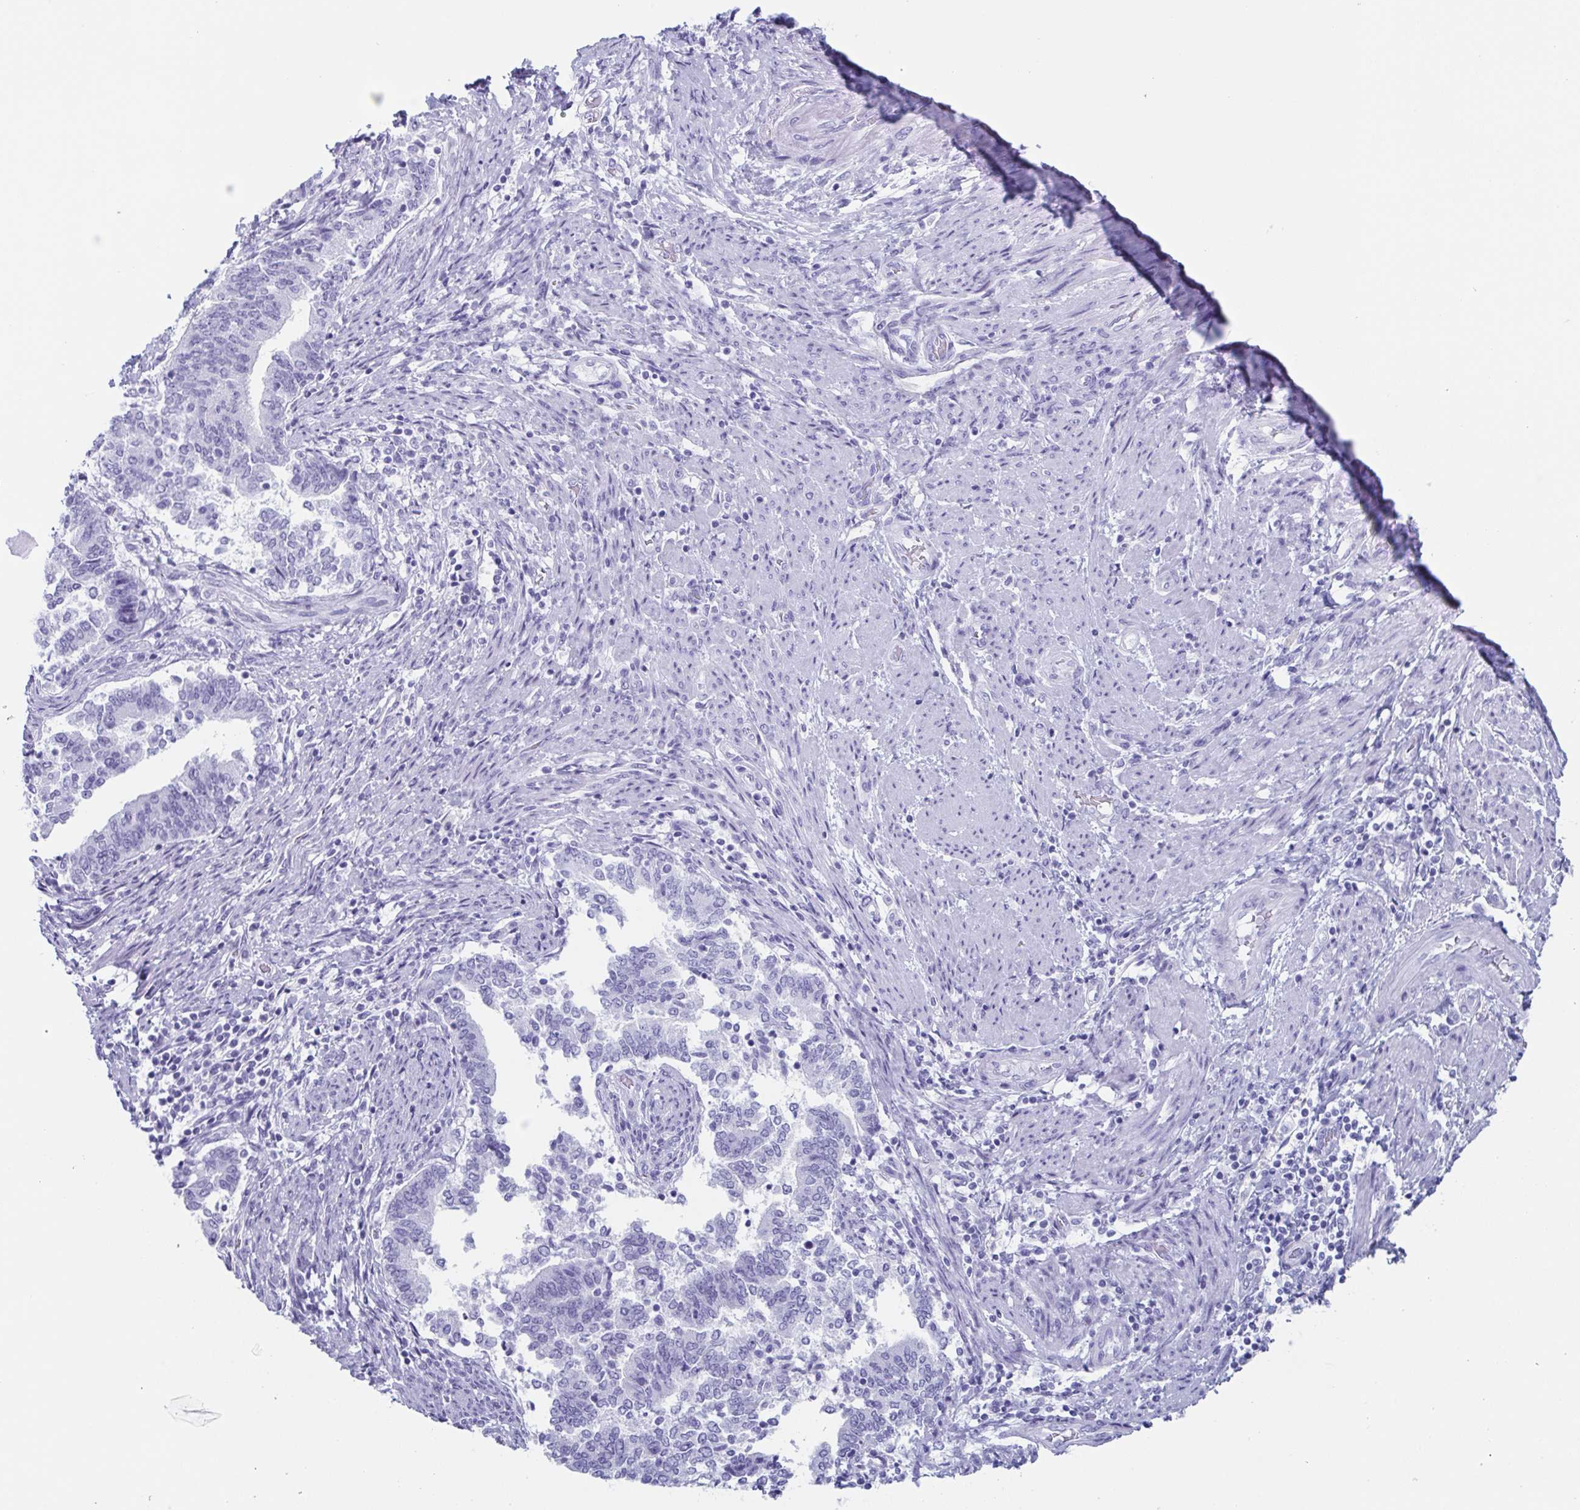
{"staining": {"intensity": "negative", "quantity": "none", "location": "none"}, "tissue": "endometrial cancer", "cell_type": "Tumor cells", "image_type": "cancer", "snomed": [{"axis": "morphology", "description": "Adenocarcinoma, NOS"}, {"axis": "topography", "description": "Endometrium"}], "caption": "Tumor cells show no significant protein expression in endometrial cancer. (DAB (3,3'-diaminobenzidine) immunohistochemistry with hematoxylin counter stain).", "gene": "LYRM2", "patient": {"sex": "female", "age": 65}}